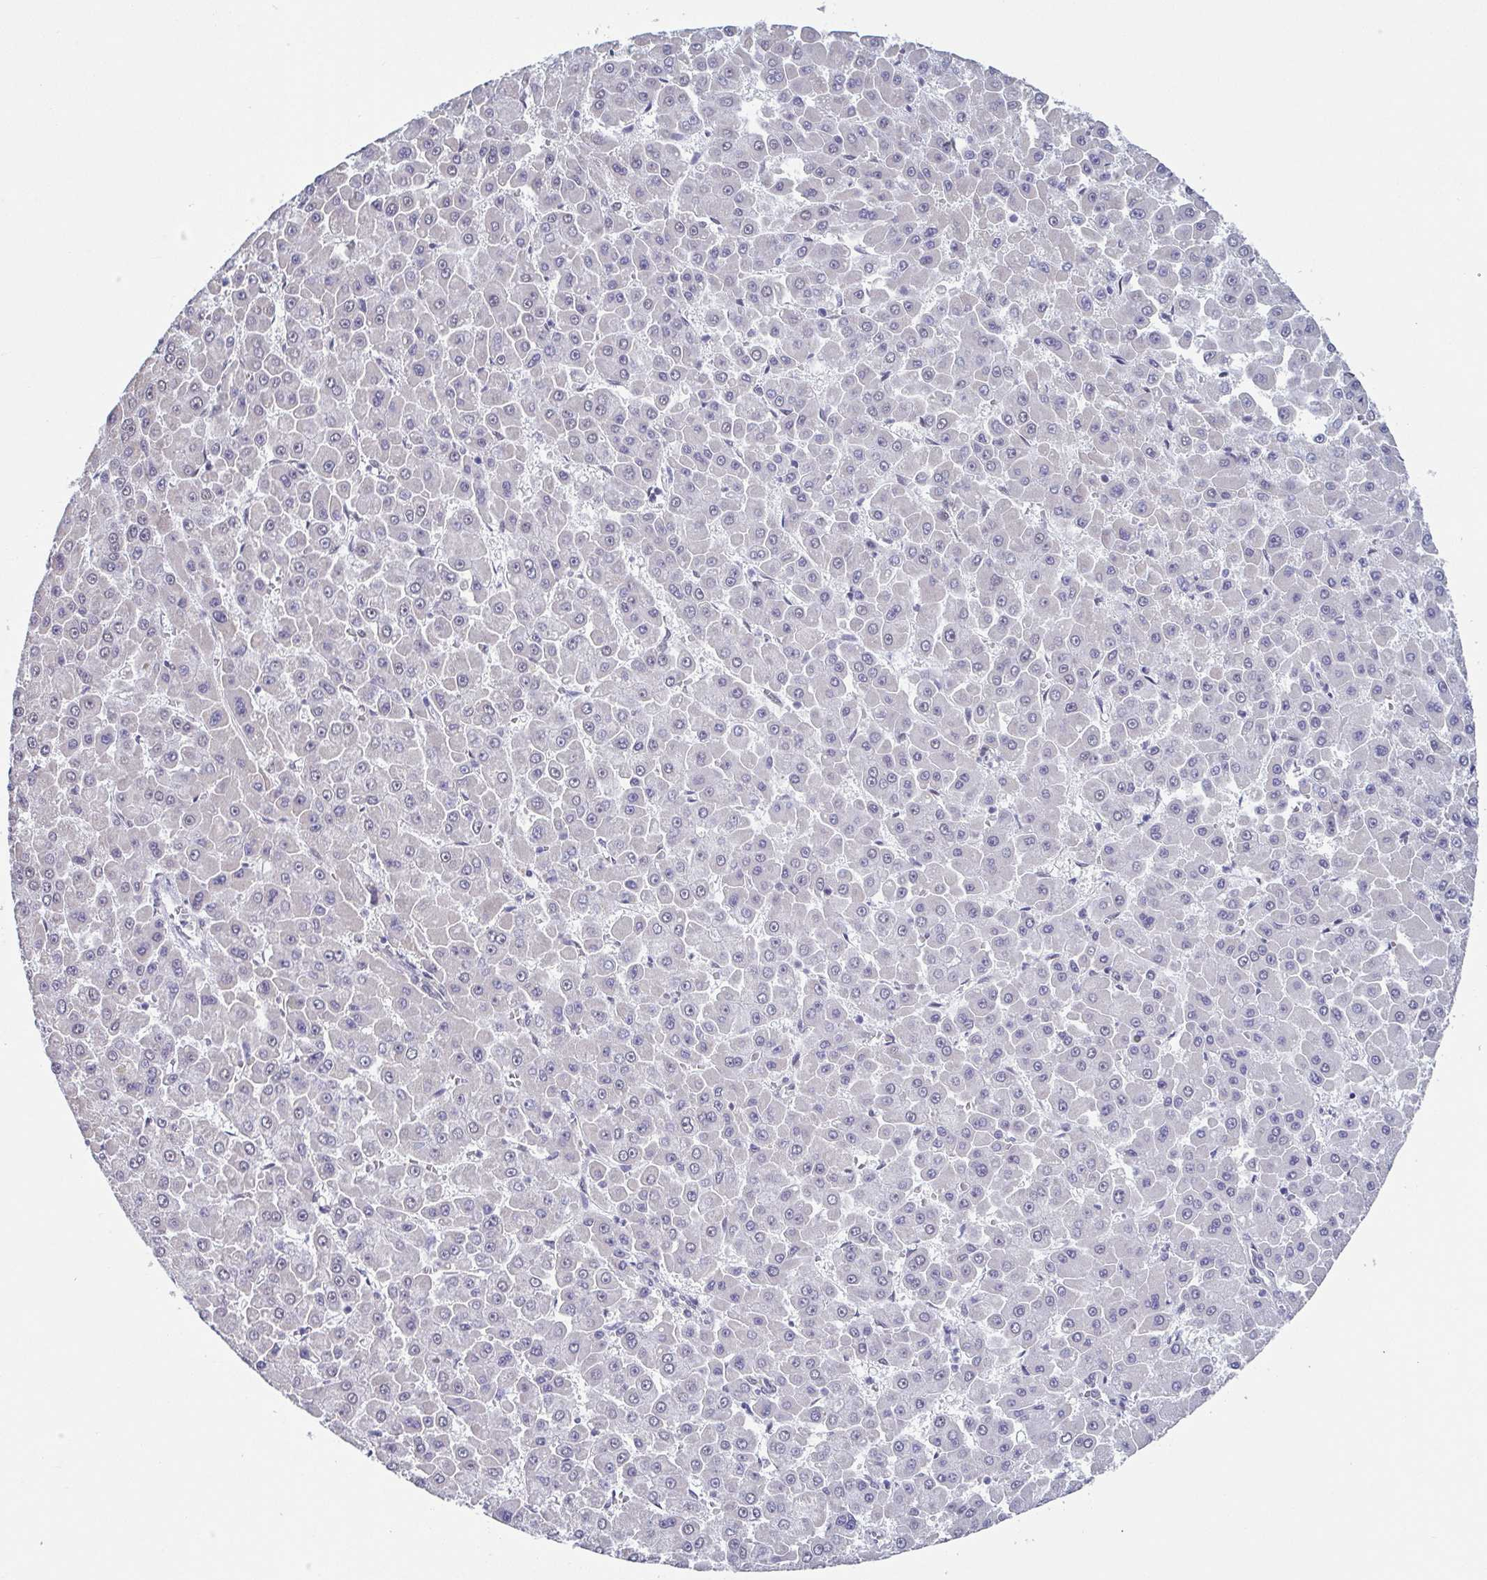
{"staining": {"intensity": "negative", "quantity": "none", "location": "none"}, "tissue": "liver cancer", "cell_type": "Tumor cells", "image_type": "cancer", "snomed": [{"axis": "morphology", "description": "Carcinoma, Hepatocellular, NOS"}, {"axis": "topography", "description": "Liver"}], "caption": "Immunohistochemical staining of human liver hepatocellular carcinoma displays no significant staining in tumor cells. The staining is performed using DAB (3,3'-diaminobenzidine) brown chromogen with nuclei counter-stained in using hematoxylin.", "gene": "TMEM92", "patient": {"sex": "male", "age": 78}}